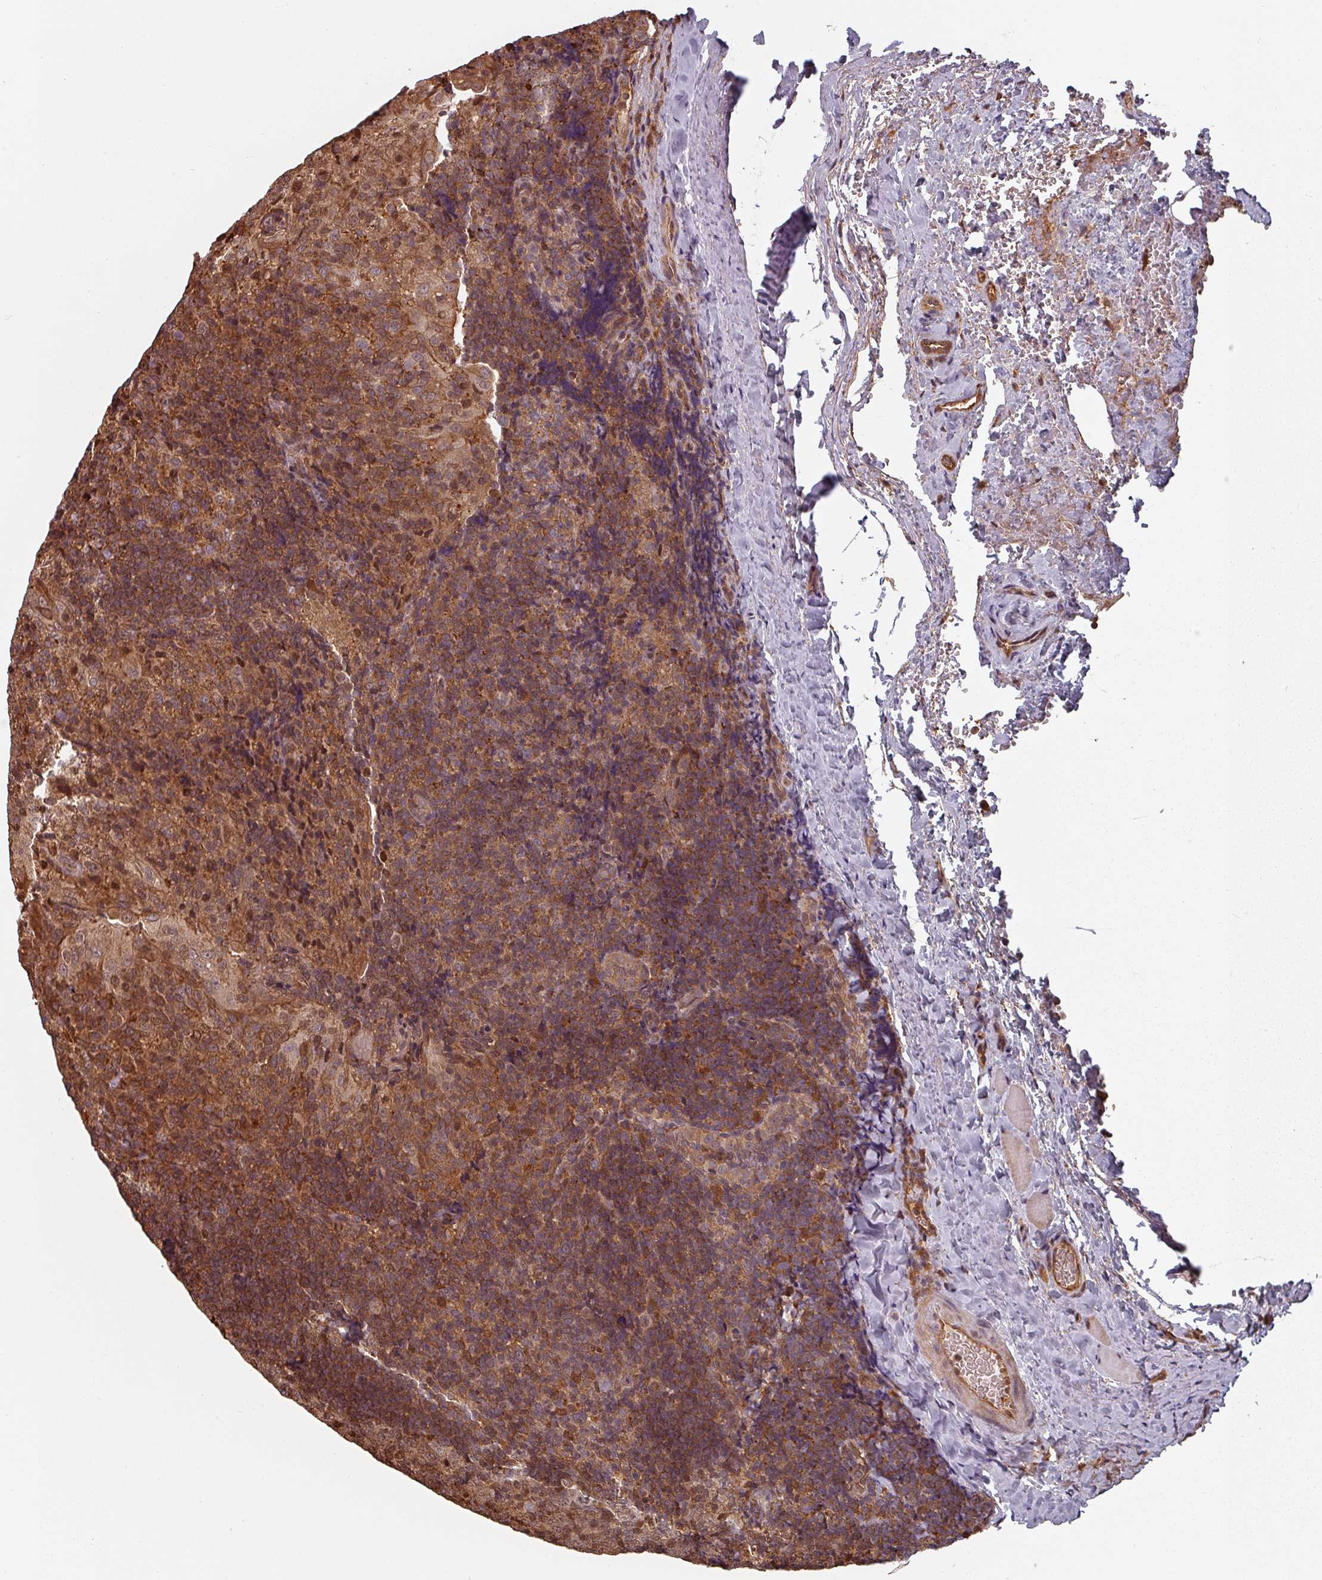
{"staining": {"intensity": "weak", "quantity": "<25%", "location": "nuclear"}, "tissue": "tonsil", "cell_type": "Germinal center cells", "image_type": "normal", "snomed": [{"axis": "morphology", "description": "Normal tissue, NOS"}, {"axis": "topography", "description": "Tonsil"}], "caption": "This is an immunohistochemistry (IHC) histopathology image of benign human tonsil. There is no staining in germinal center cells.", "gene": "EID1", "patient": {"sex": "male", "age": 17}}